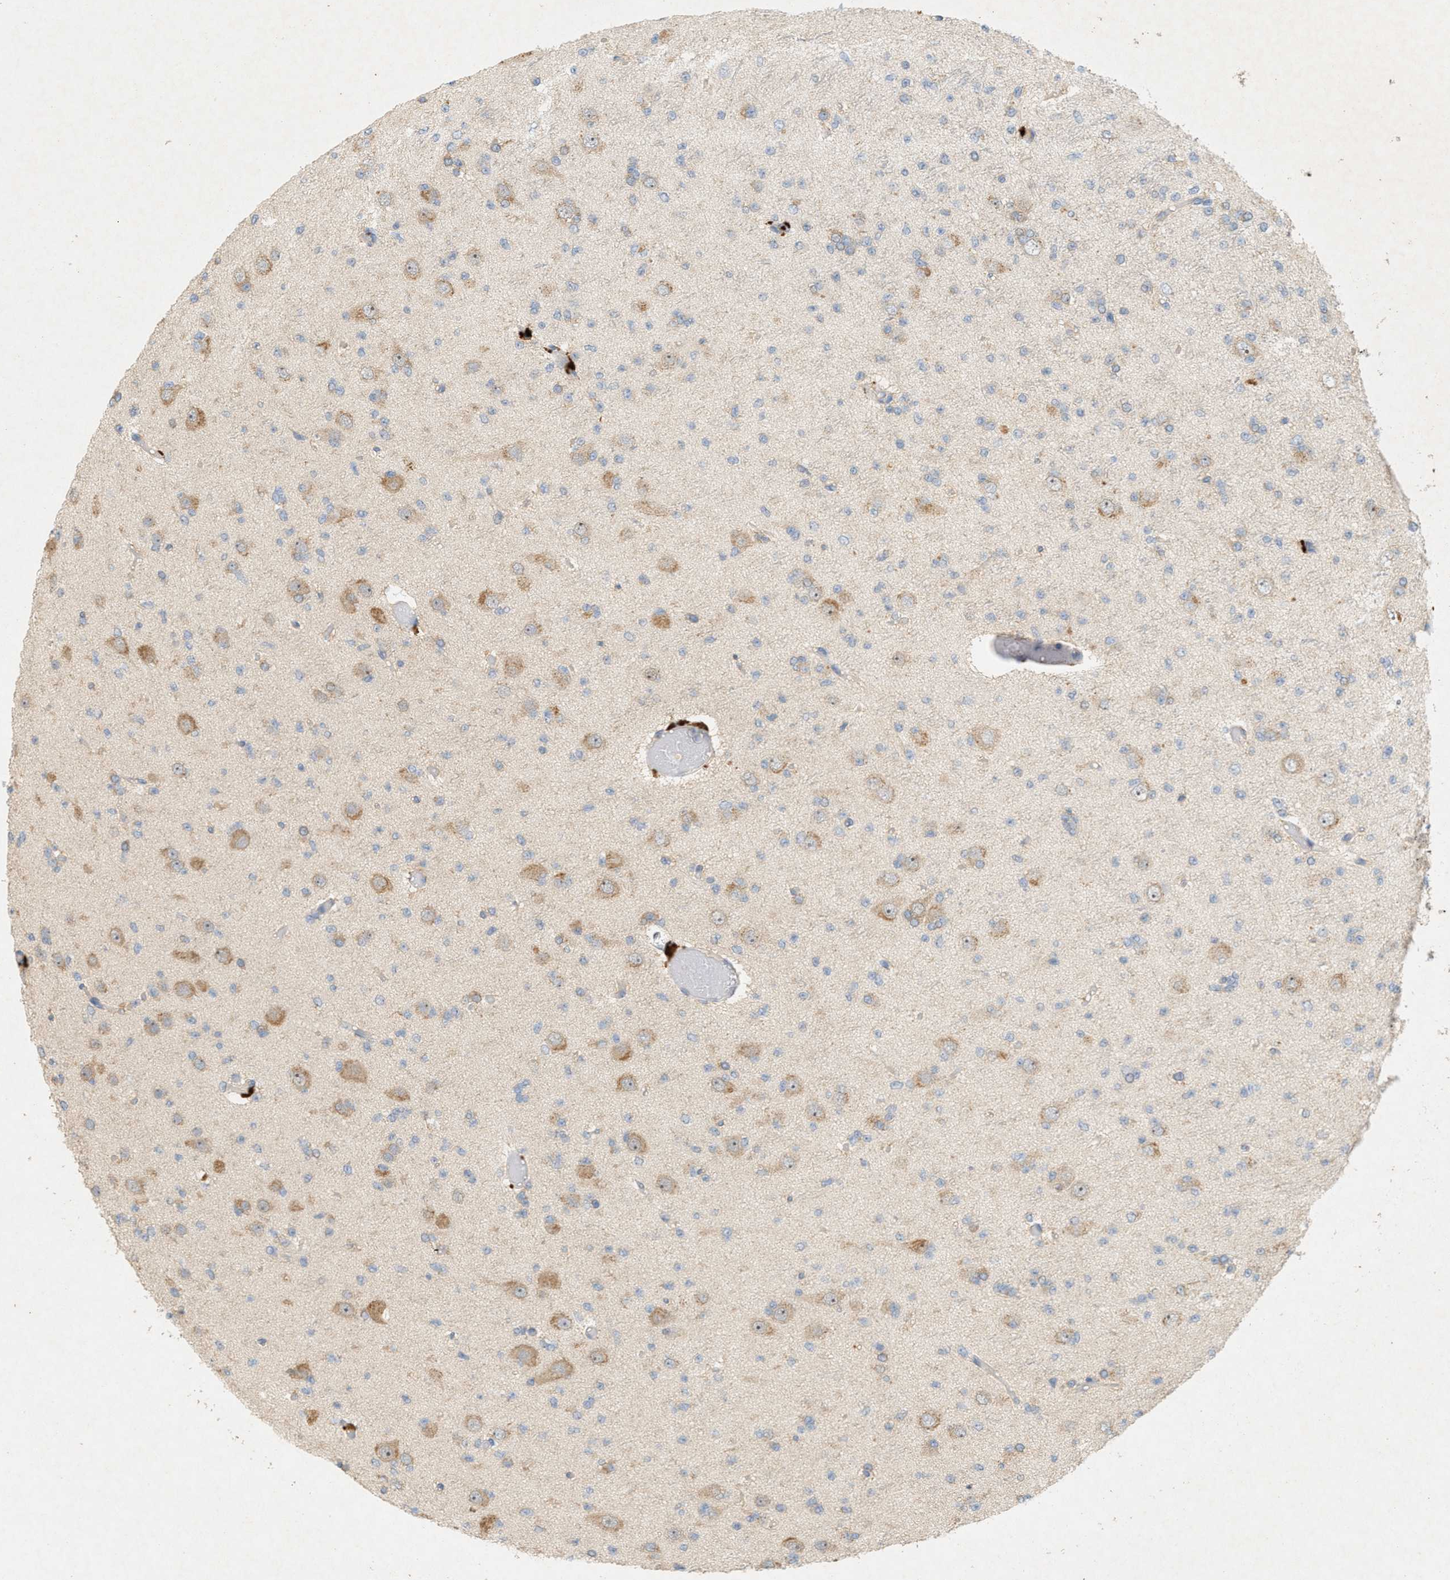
{"staining": {"intensity": "weak", "quantity": "<25%", "location": "cytoplasmic/membranous"}, "tissue": "glioma", "cell_type": "Tumor cells", "image_type": "cancer", "snomed": [{"axis": "morphology", "description": "Glioma, malignant, Low grade"}, {"axis": "topography", "description": "Brain"}], "caption": "Glioma stained for a protein using IHC shows no staining tumor cells.", "gene": "DCAF7", "patient": {"sex": "female", "age": 22}}